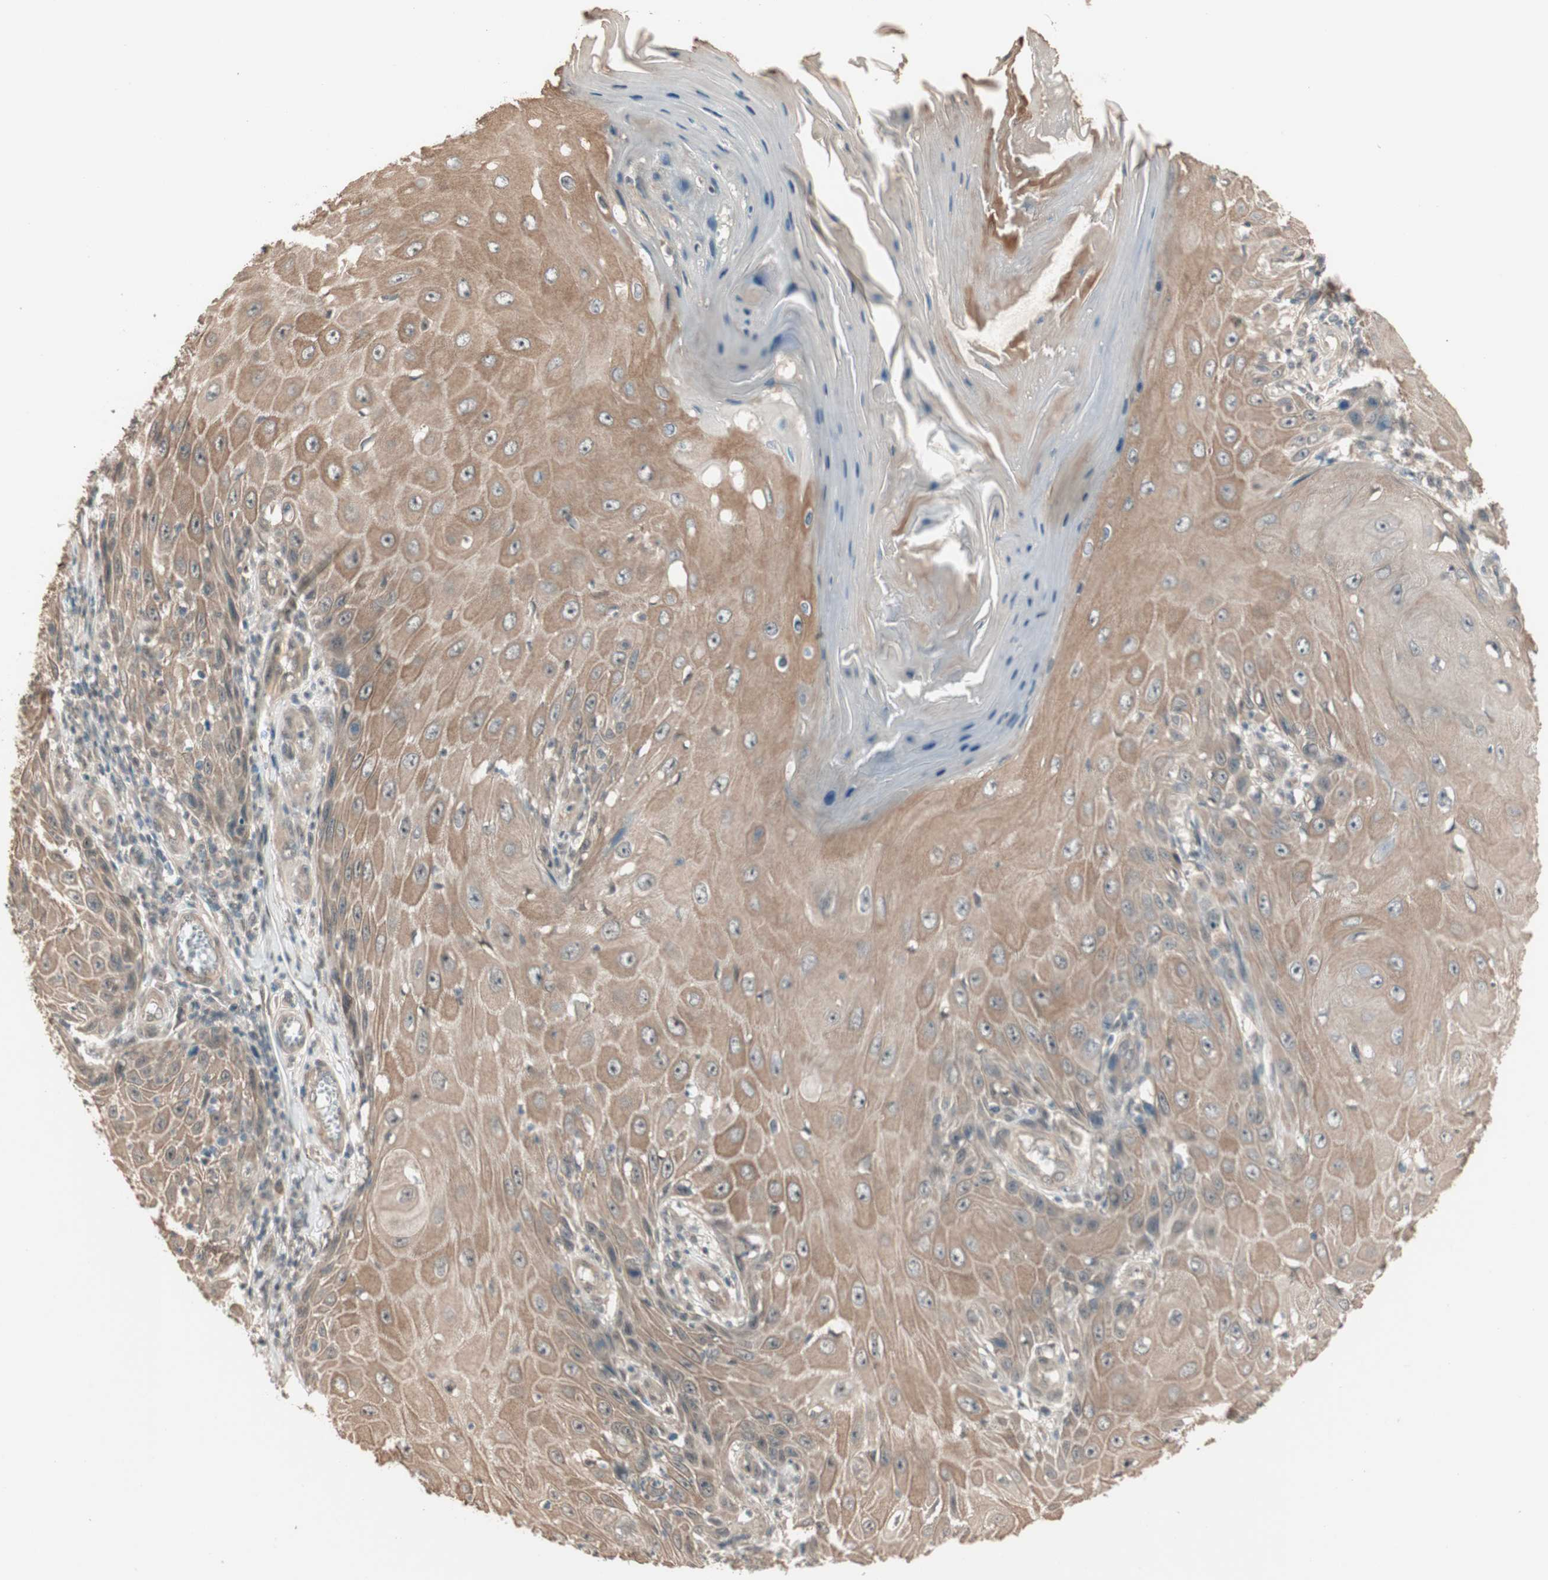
{"staining": {"intensity": "moderate", "quantity": ">75%", "location": "cytoplasmic/membranous"}, "tissue": "skin cancer", "cell_type": "Tumor cells", "image_type": "cancer", "snomed": [{"axis": "morphology", "description": "Squamous cell carcinoma, NOS"}, {"axis": "topography", "description": "Skin"}], "caption": "Skin squamous cell carcinoma stained for a protein exhibits moderate cytoplasmic/membranous positivity in tumor cells.", "gene": "ZSCAN31", "patient": {"sex": "female", "age": 73}}